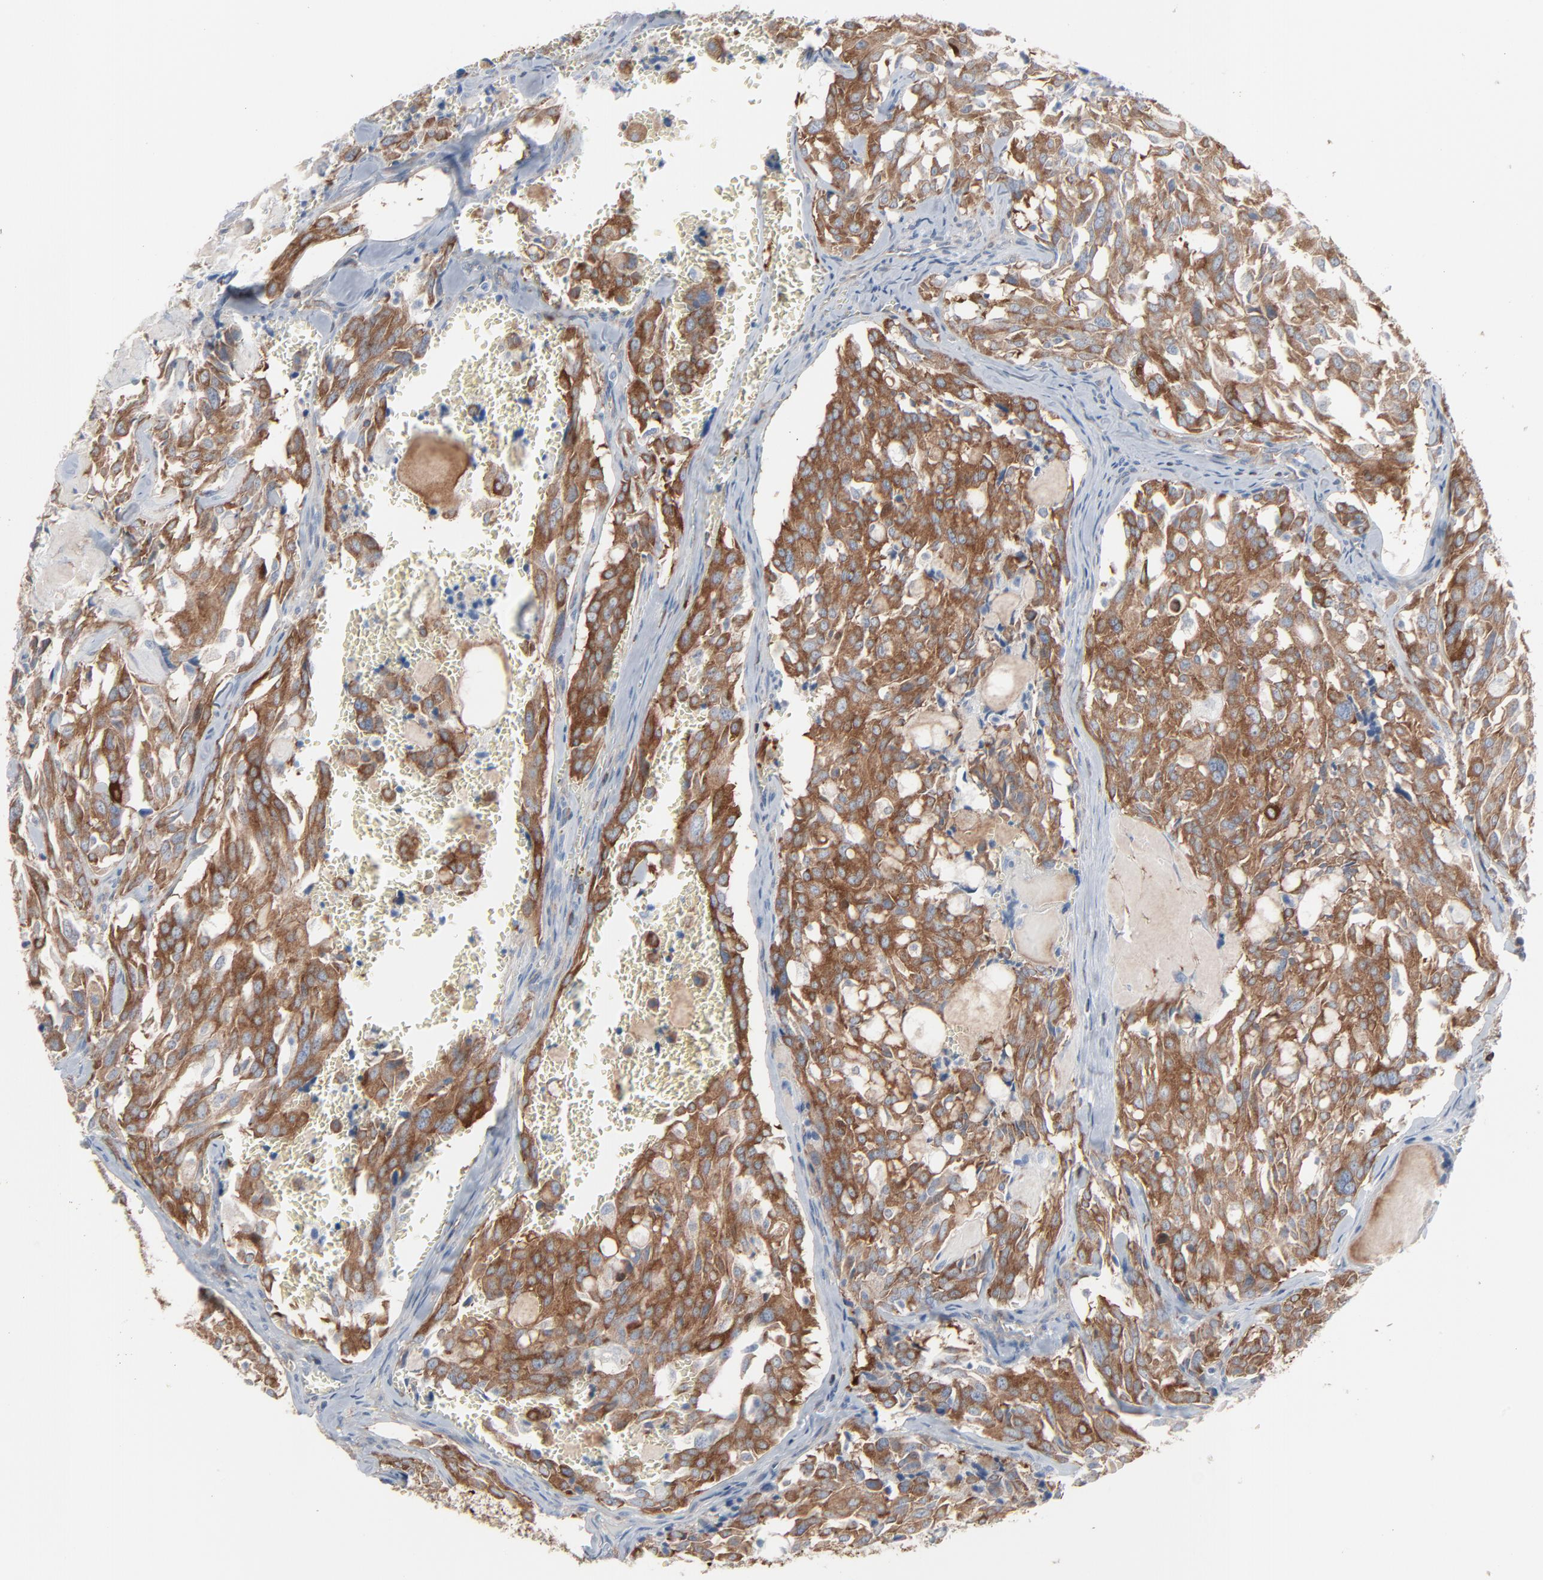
{"staining": {"intensity": "strong", "quantity": ">75%", "location": "cytoplasmic/membranous"}, "tissue": "thyroid cancer", "cell_type": "Tumor cells", "image_type": "cancer", "snomed": [{"axis": "morphology", "description": "Carcinoma, NOS"}, {"axis": "morphology", "description": "Carcinoid, malignant, NOS"}, {"axis": "topography", "description": "Thyroid gland"}], "caption": "IHC of thyroid cancer (carcinoid (malignant)) shows high levels of strong cytoplasmic/membranous expression in about >75% of tumor cells.", "gene": "OPTN", "patient": {"sex": "male", "age": 33}}